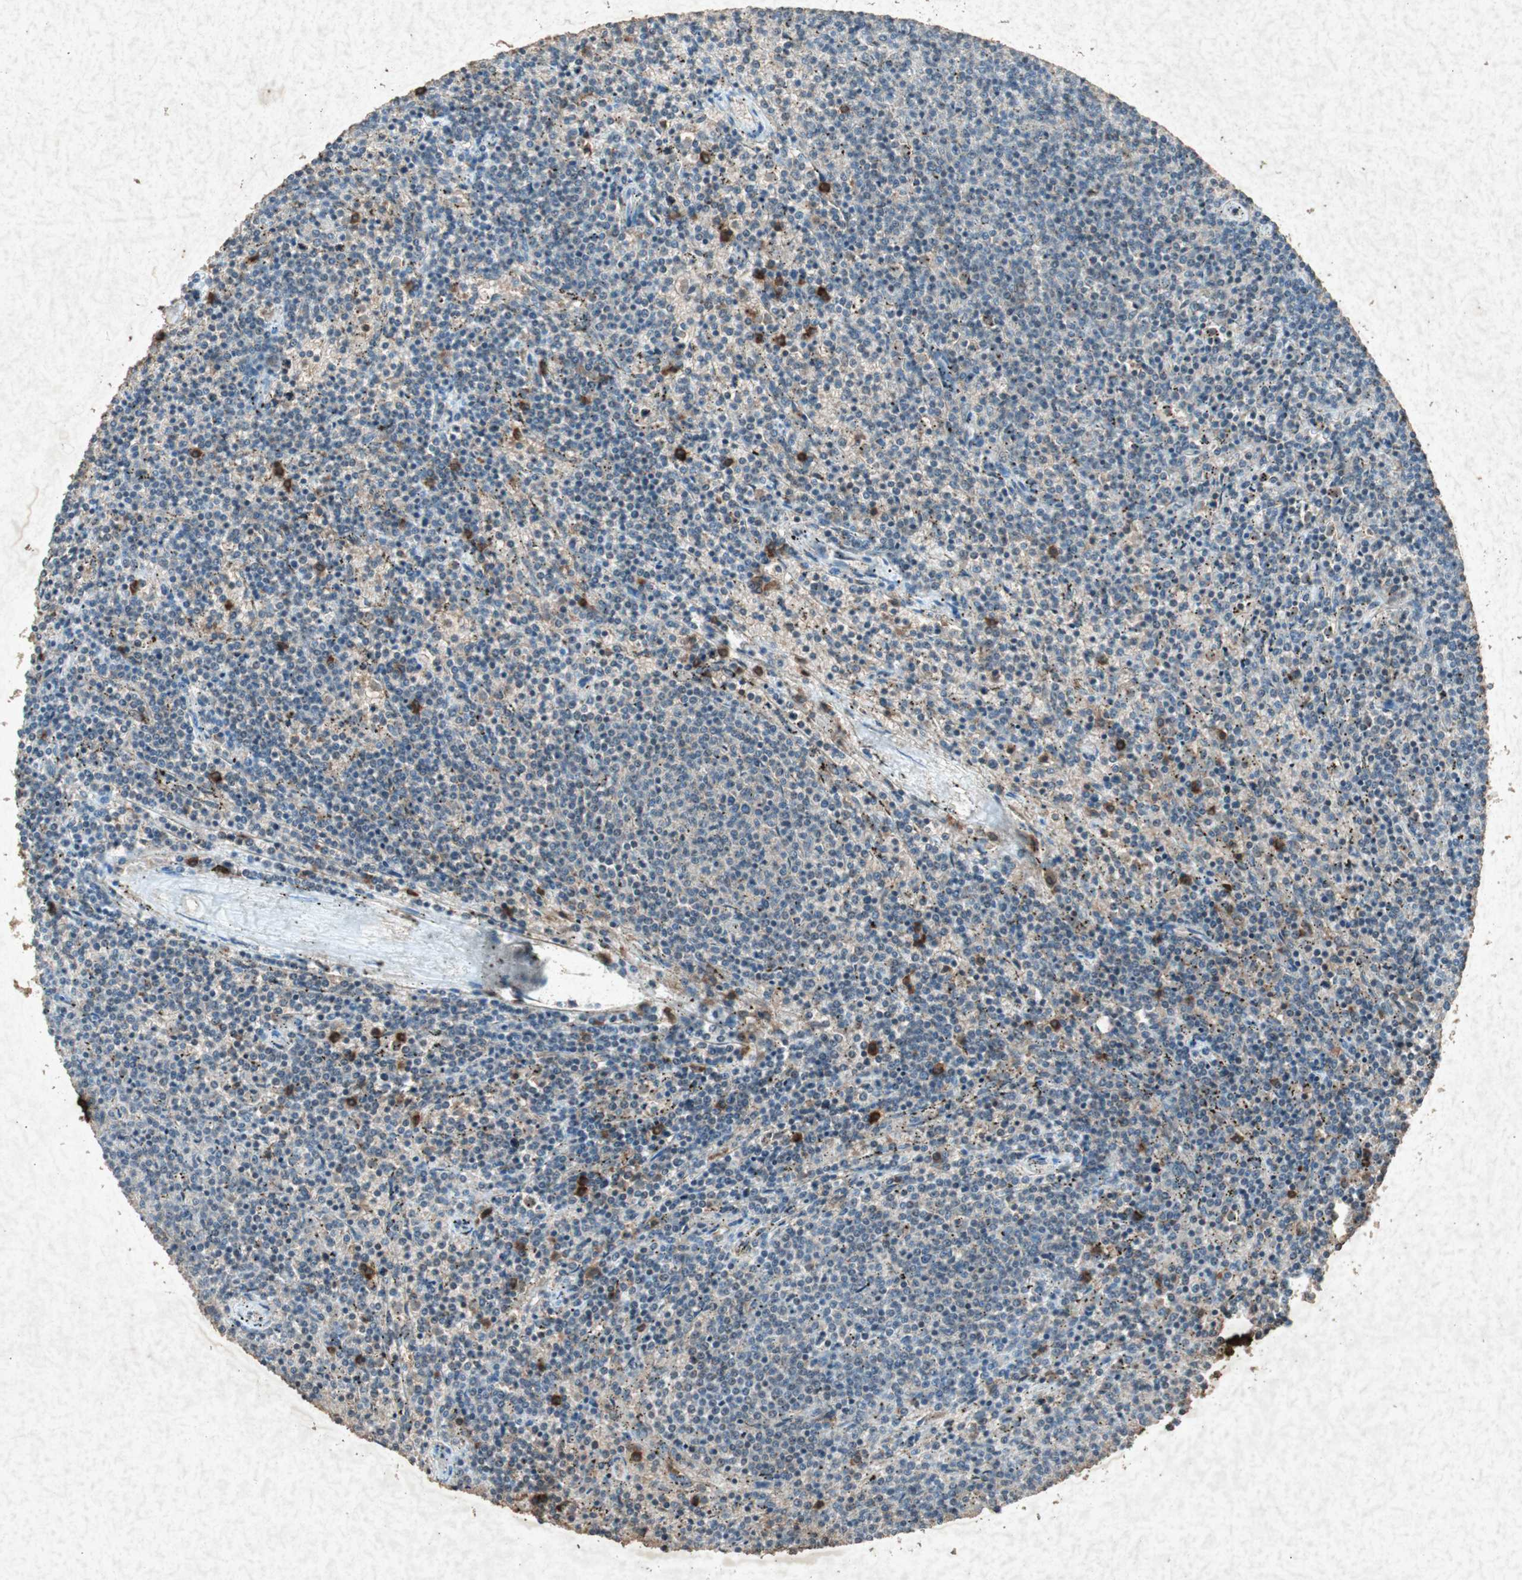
{"staining": {"intensity": "negative", "quantity": "none", "location": "none"}, "tissue": "lymphoma", "cell_type": "Tumor cells", "image_type": "cancer", "snomed": [{"axis": "morphology", "description": "Malignant lymphoma, non-Hodgkin's type, Low grade"}, {"axis": "topography", "description": "Spleen"}], "caption": "Immunohistochemistry of human low-grade malignant lymphoma, non-Hodgkin's type reveals no positivity in tumor cells.", "gene": "TYROBP", "patient": {"sex": "female", "age": 50}}